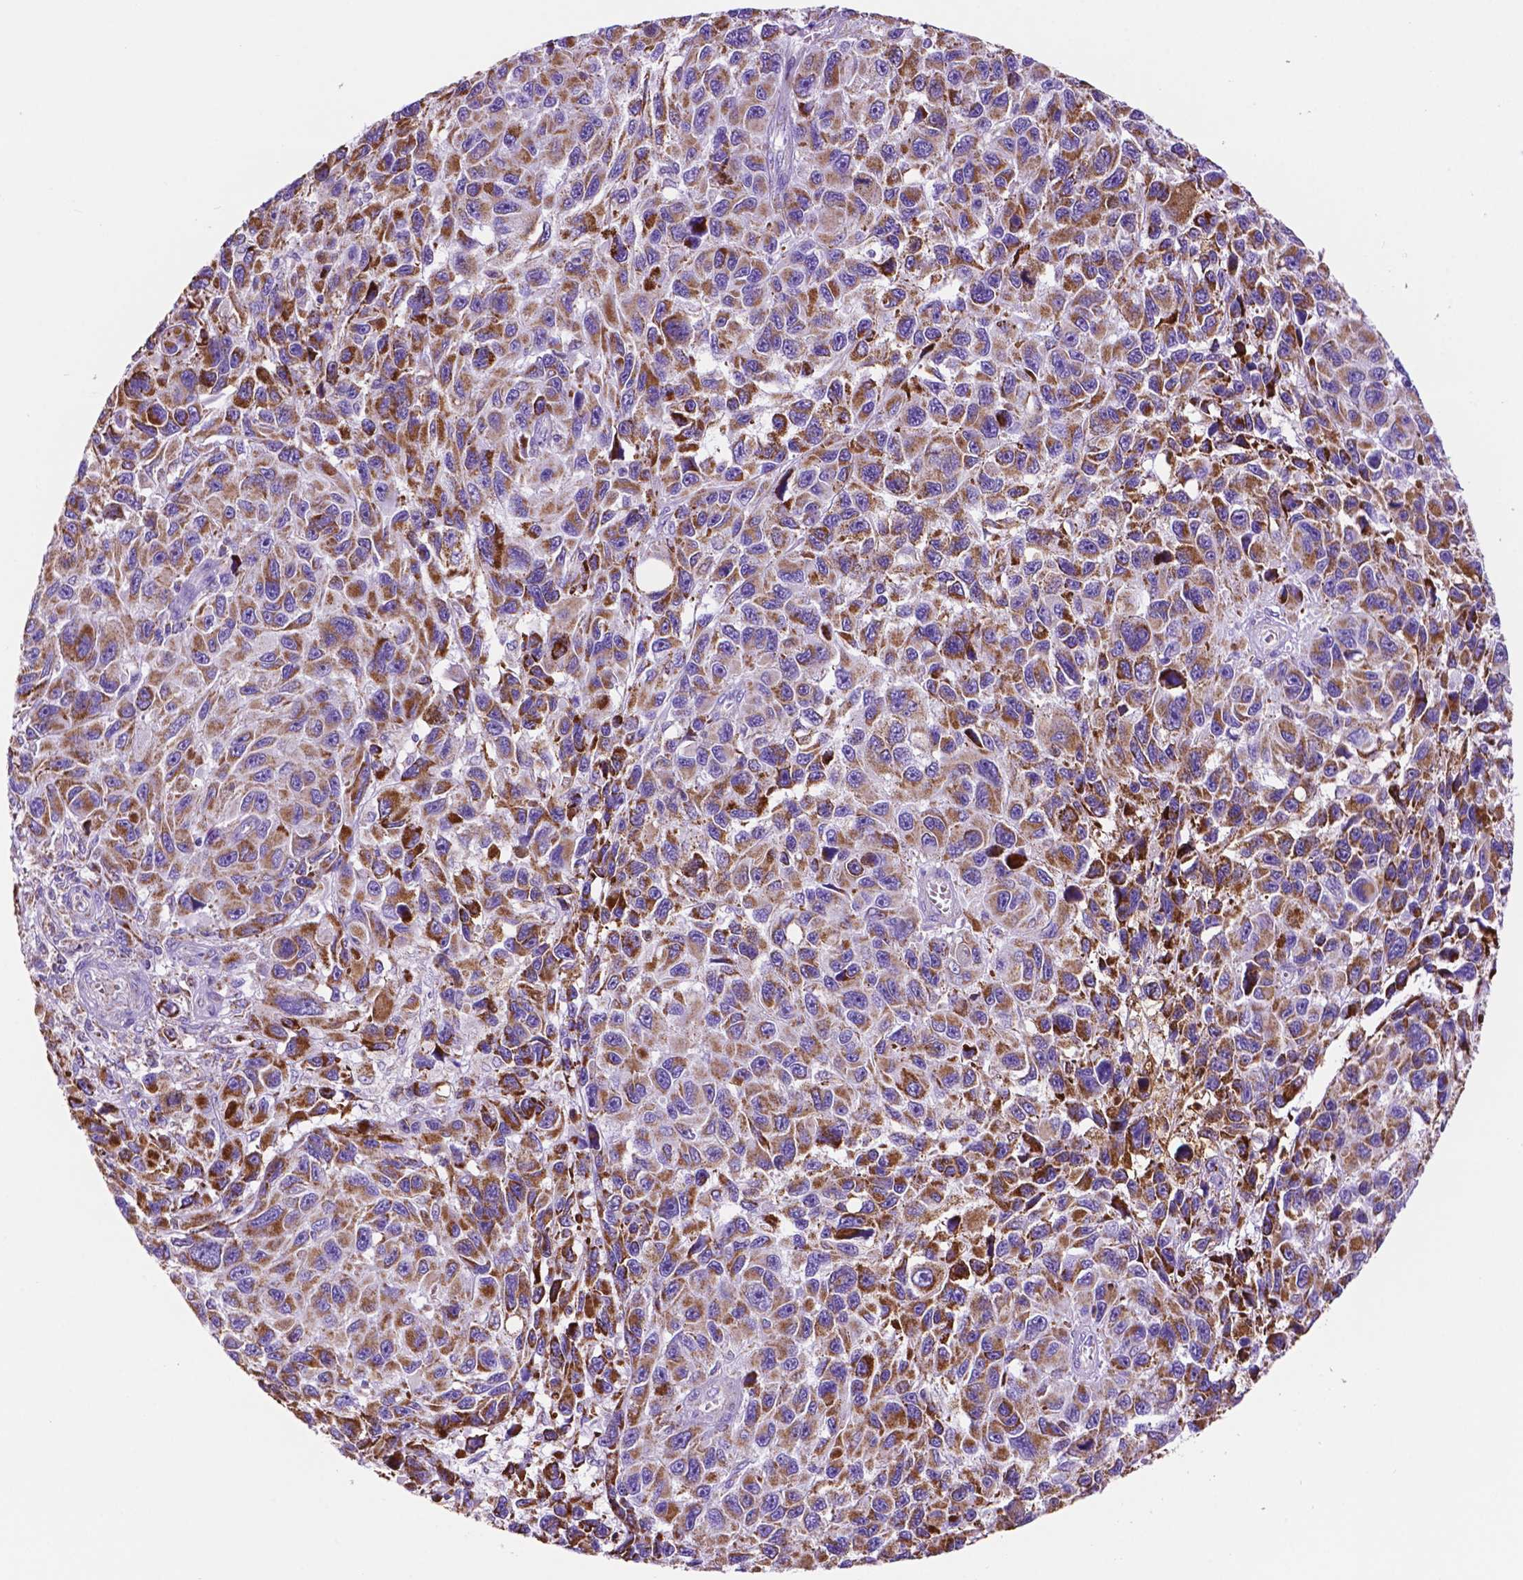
{"staining": {"intensity": "moderate", "quantity": ">75%", "location": "cytoplasmic/membranous"}, "tissue": "melanoma", "cell_type": "Tumor cells", "image_type": "cancer", "snomed": [{"axis": "morphology", "description": "Malignant melanoma, NOS"}, {"axis": "topography", "description": "Skin"}], "caption": "Immunohistochemical staining of melanoma demonstrates medium levels of moderate cytoplasmic/membranous expression in approximately >75% of tumor cells.", "gene": "GDPD5", "patient": {"sex": "male", "age": 53}}